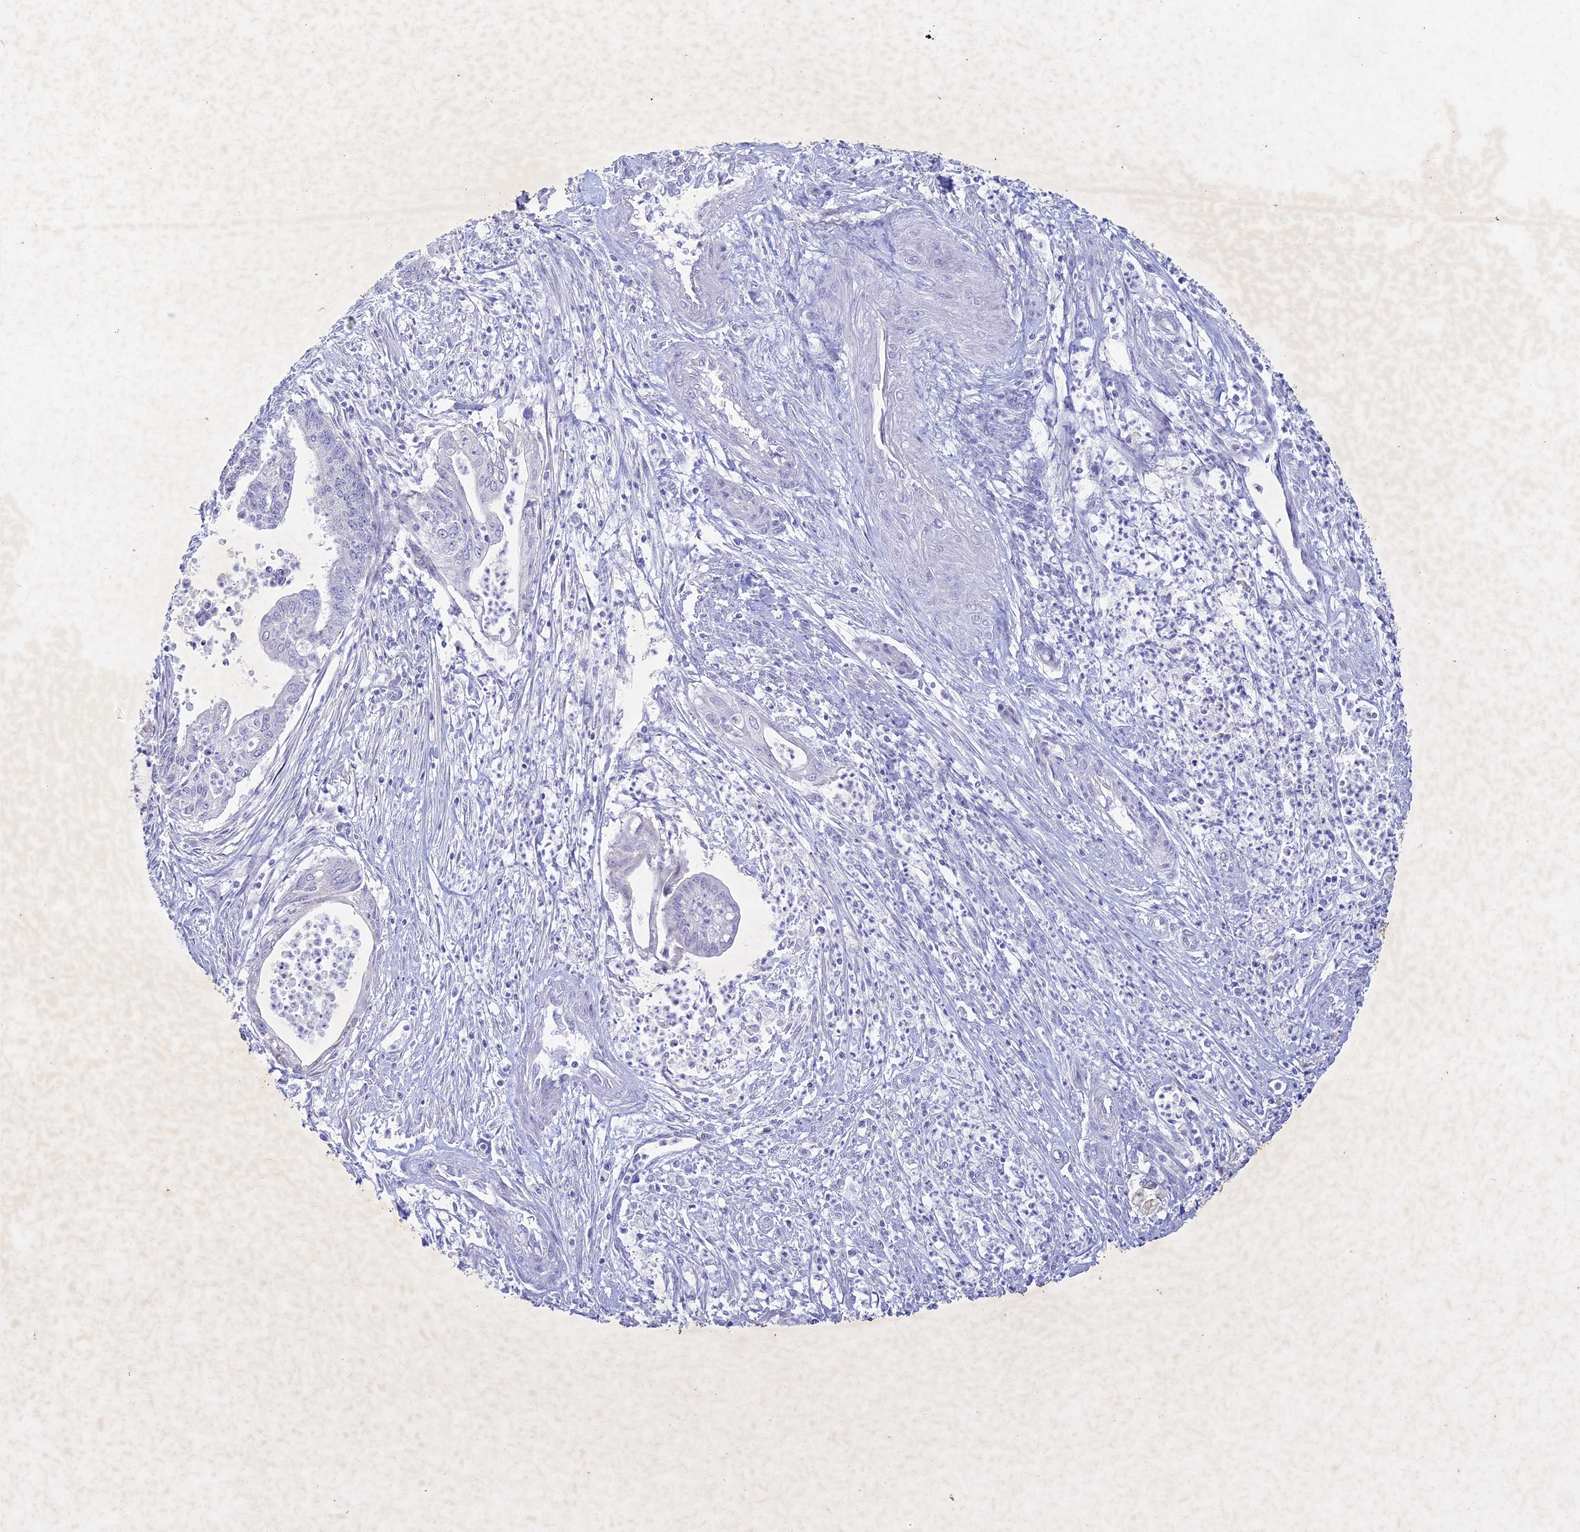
{"staining": {"intensity": "negative", "quantity": "none", "location": "none"}, "tissue": "endometrial cancer", "cell_type": "Tumor cells", "image_type": "cancer", "snomed": [{"axis": "morphology", "description": "Adenocarcinoma, NOS"}, {"axis": "topography", "description": "Endometrium"}], "caption": "This micrograph is of endometrial adenocarcinoma stained with immunohistochemistry to label a protein in brown with the nuclei are counter-stained blue. There is no positivity in tumor cells.", "gene": "BTBD19", "patient": {"sex": "female", "age": 73}}